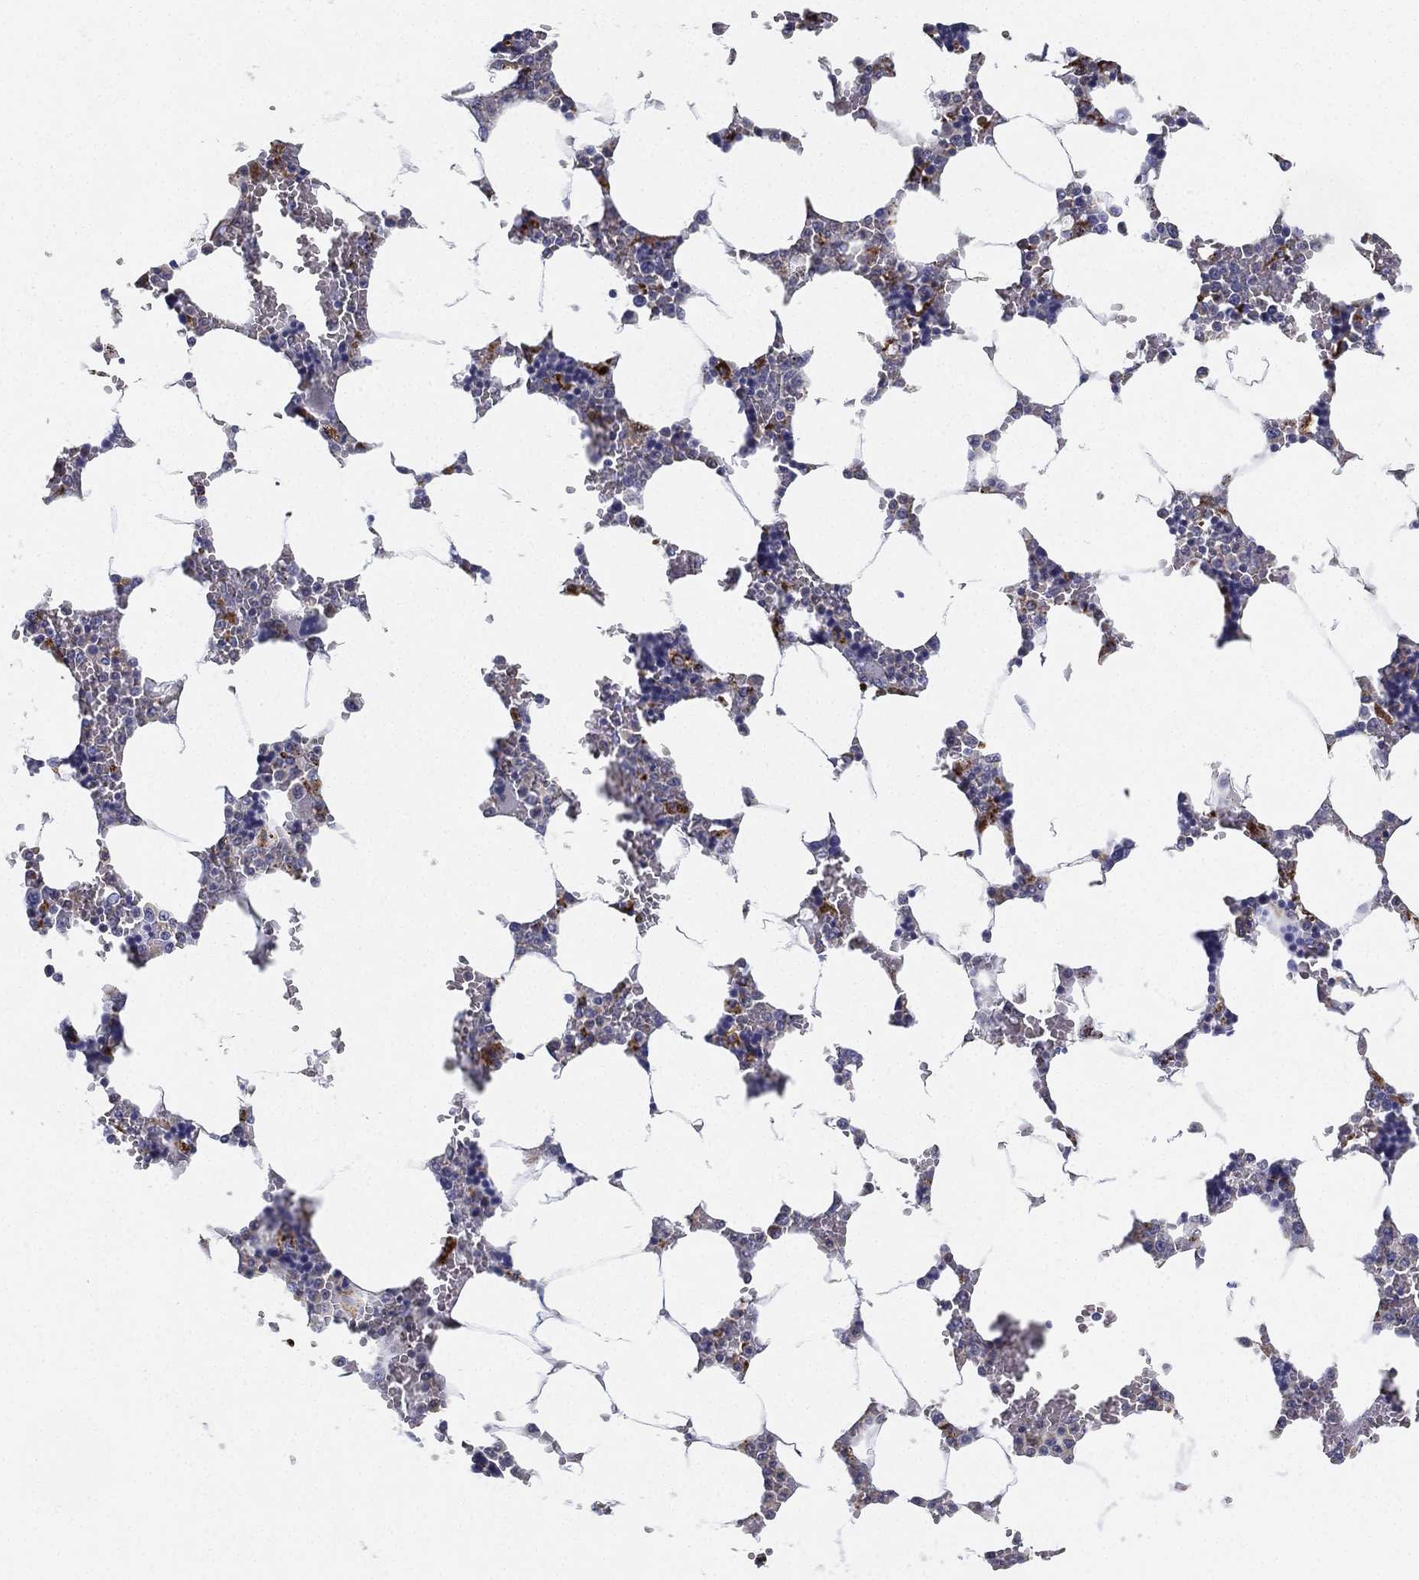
{"staining": {"intensity": "moderate", "quantity": "<25%", "location": "cytoplasmic/membranous"}, "tissue": "bone marrow", "cell_type": "Hematopoietic cells", "image_type": "normal", "snomed": [{"axis": "morphology", "description": "Normal tissue, NOS"}, {"axis": "topography", "description": "Bone marrow"}], "caption": "Moderate cytoplasmic/membranous positivity for a protein is identified in approximately <25% of hematopoietic cells of normal bone marrow using immunohistochemistry (IHC).", "gene": "NPC2", "patient": {"sex": "female", "age": 72}}